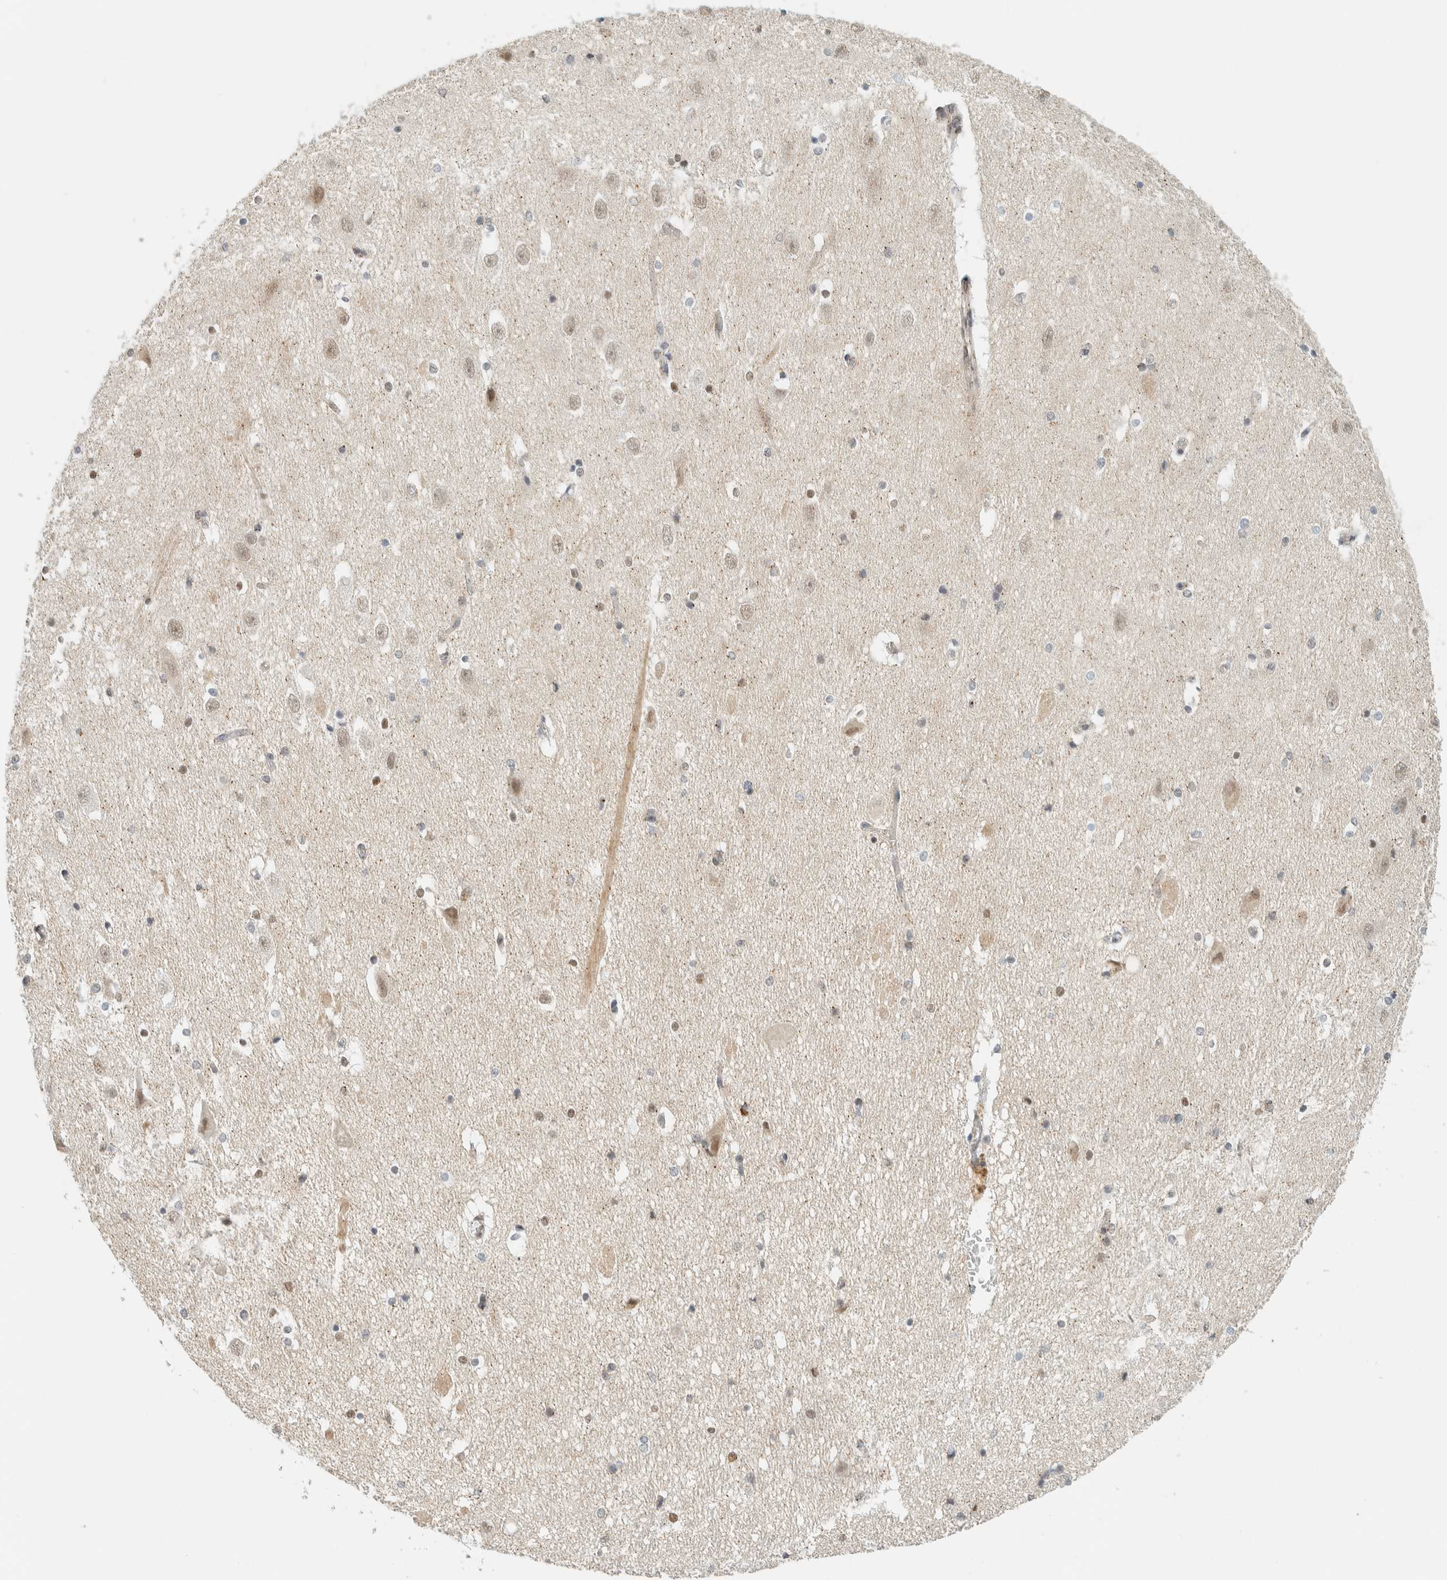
{"staining": {"intensity": "moderate", "quantity": "<25%", "location": "nuclear"}, "tissue": "hippocampus", "cell_type": "Glial cells", "image_type": "normal", "snomed": [{"axis": "morphology", "description": "Normal tissue, NOS"}, {"axis": "topography", "description": "Hippocampus"}], "caption": "Normal hippocampus shows moderate nuclear staining in approximately <25% of glial cells, visualized by immunohistochemistry.", "gene": "TFE3", "patient": {"sex": "female", "age": 19}}